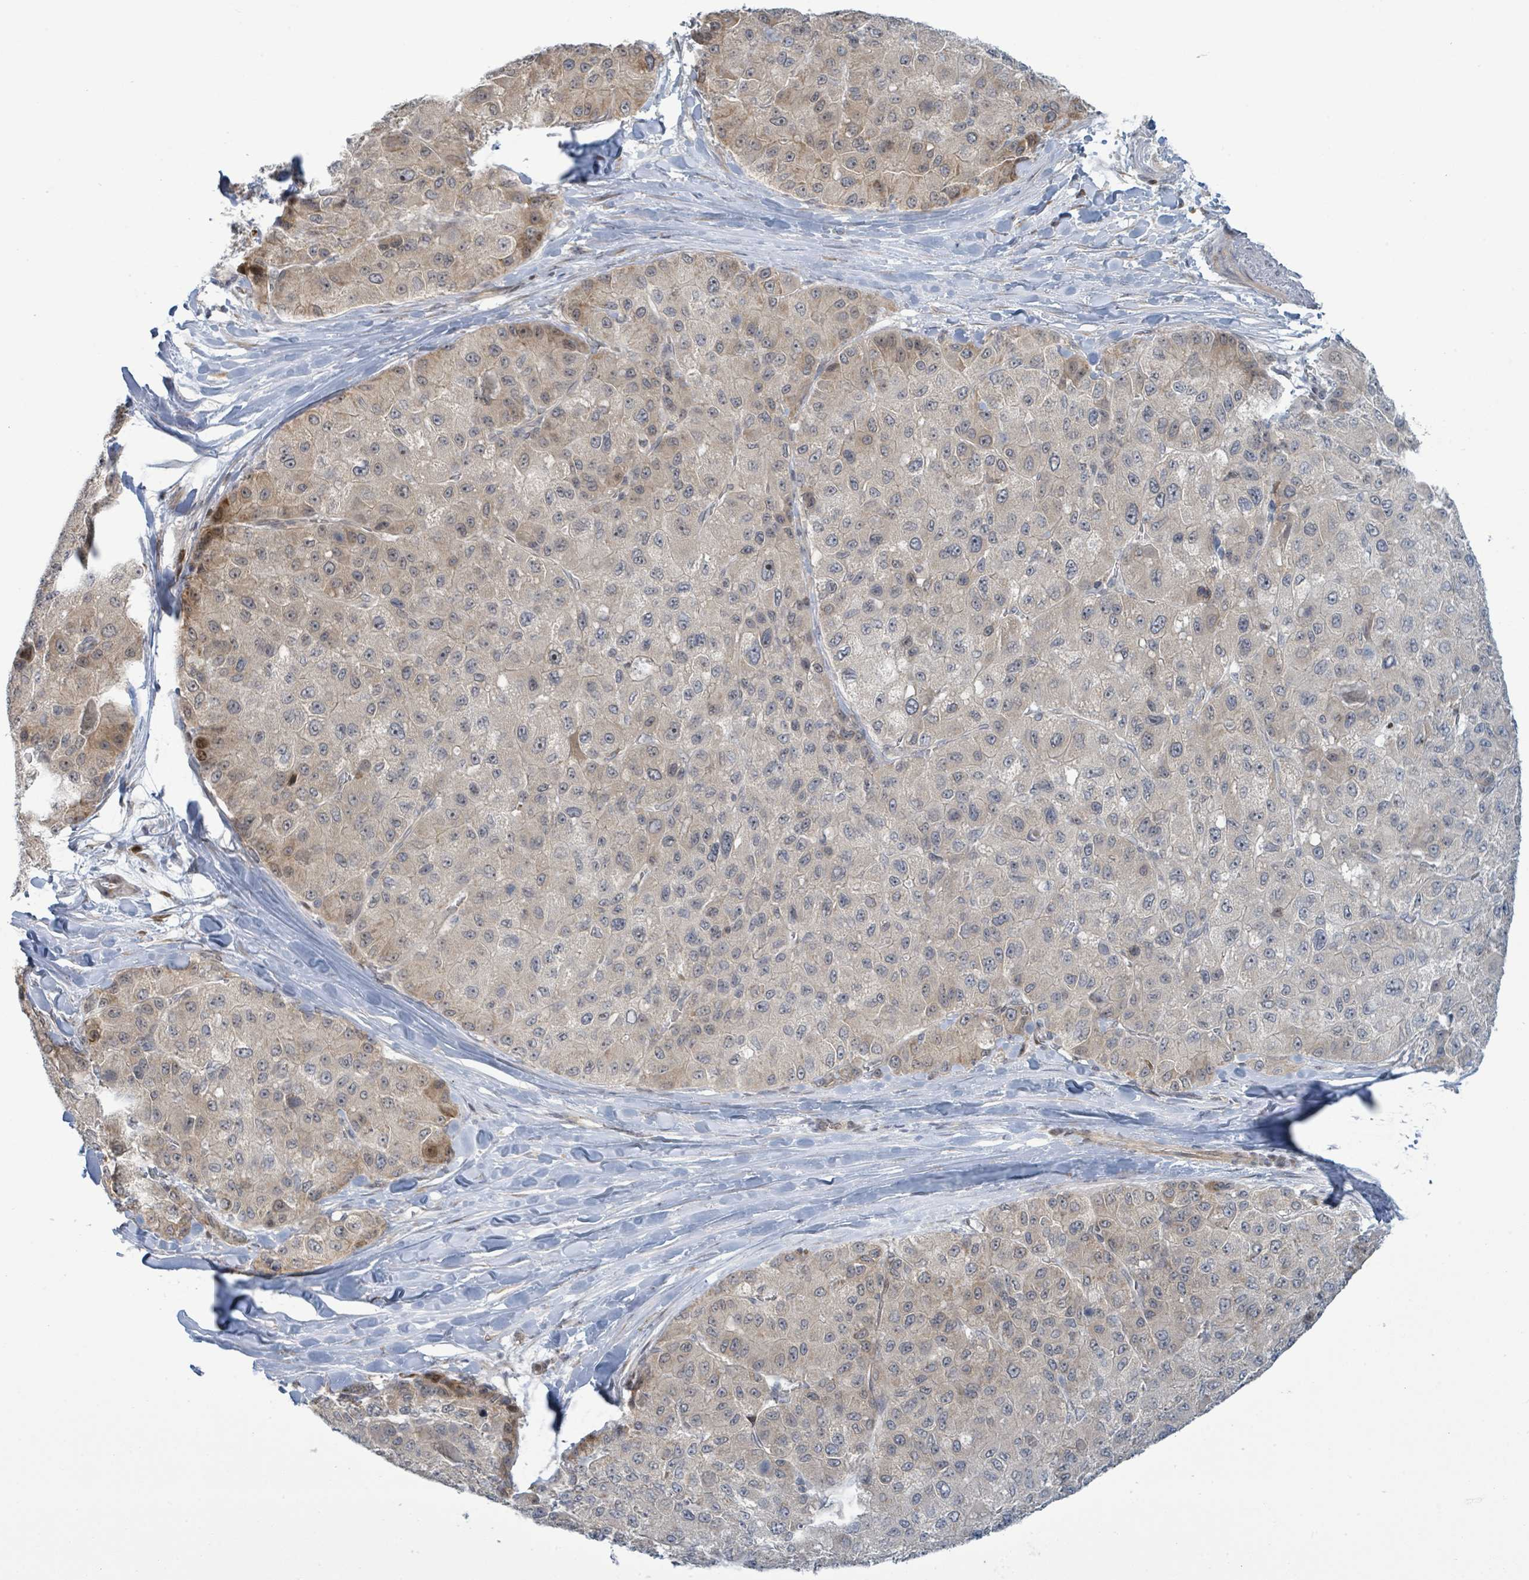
{"staining": {"intensity": "weak", "quantity": "25%-75%", "location": "cytoplasmic/membranous"}, "tissue": "liver cancer", "cell_type": "Tumor cells", "image_type": "cancer", "snomed": [{"axis": "morphology", "description": "Carcinoma, Hepatocellular, NOS"}, {"axis": "topography", "description": "Liver"}], "caption": "Weak cytoplasmic/membranous positivity for a protein is appreciated in approximately 25%-75% of tumor cells of liver hepatocellular carcinoma using immunohistochemistry.", "gene": "RPL32", "patient": {"sex": "male", "age": 80}}